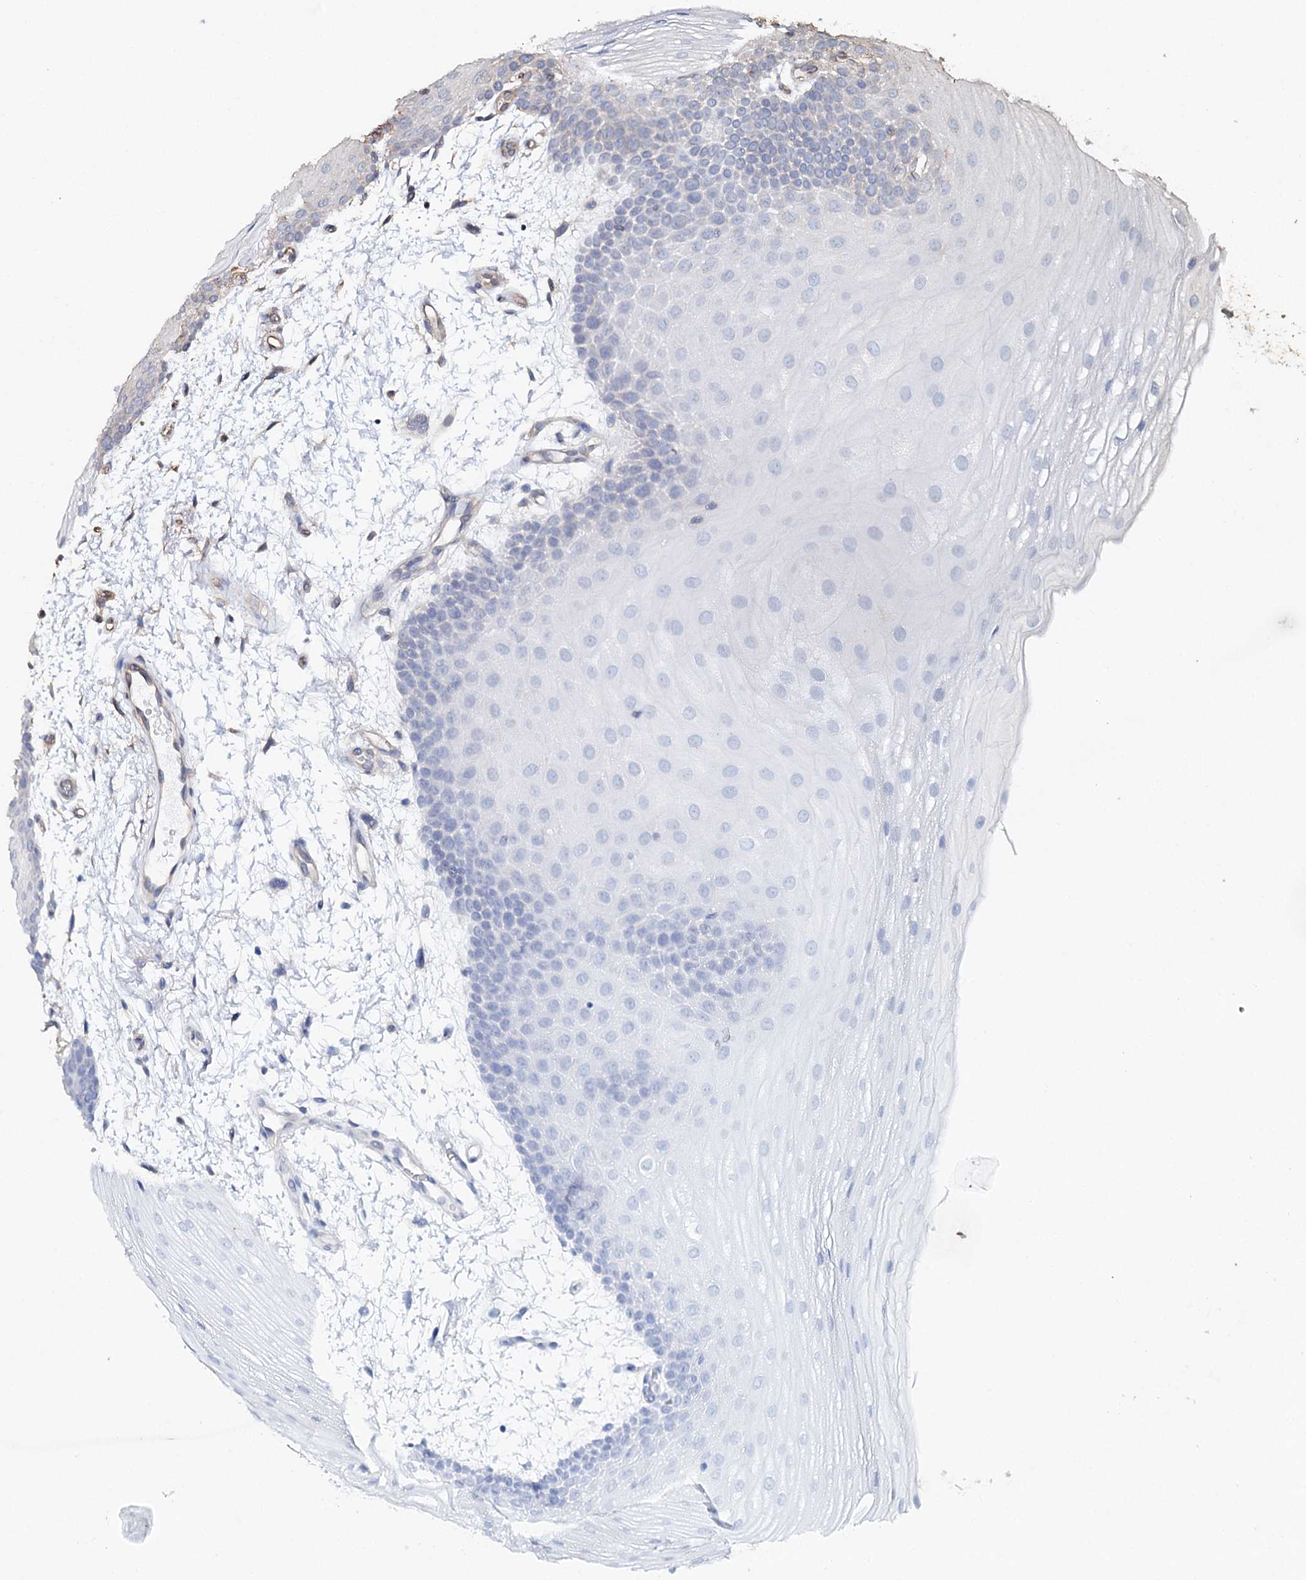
{"staining": {"intensity": "moderate", "quantity": "25%-75%", "location": "cytoplasmic/membranous"}, "tissue": "oral mucosa", "cell_type": "Squamous epithelial cells", "image_type": "normal", "snomed": [{"axis": "morphology", "description": "Normal tissue, NOS"}, {"axis": "topography", "description": "Oral tissue"}], "caption": "Immunohistochemistry (IHC) photomicrograph of benign oral mucosa: oral mucosa stained using immunohistochemistry (IHC) reveals medium levels of moderate protein expression localized specifically in the cytoplasmic/membranous of squamous epithelial cells, appearing as a cytoplasmic/membranous brown color.", "gene": "SPART", "patient": {"sex": "male", "age": 68}}